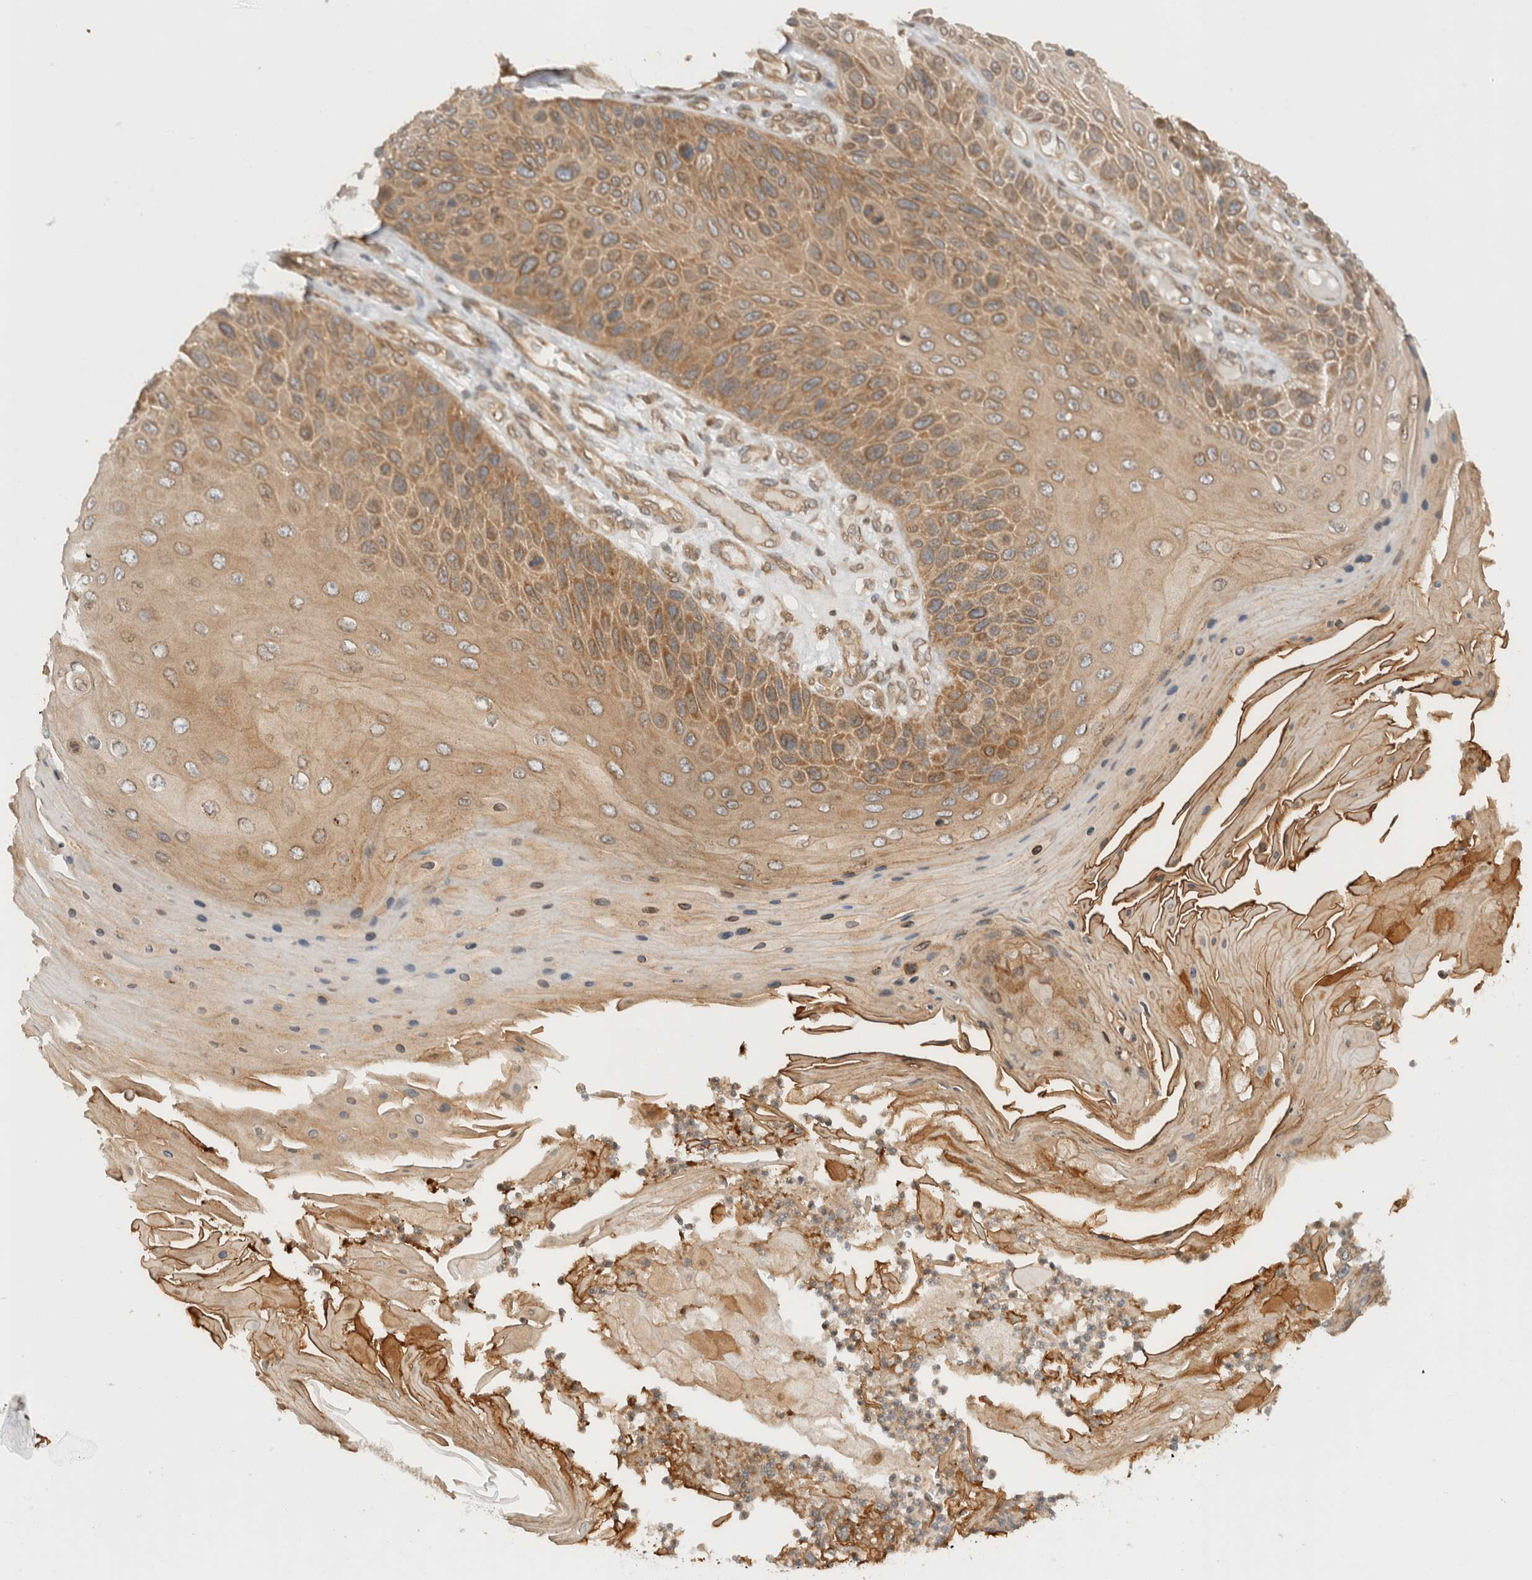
{"staining": {"intensity": "moderate", "quantity": ">75%", "location": "cytoplasmic/membranous"}, "tissue": "skin cancer", "cell_type": "Tumor cells", "image_type": "cancer", "snomed": [{"axis": "morphology", "description": "Squamous cell carcinoma, NOS"}, {"axis": "topography", "description": "Skin"}], "caption": "Skin squamous cell carcinoma was stained to show a protein in brown. There is medium levels of moderate cytoplasmic/membranous expression in about >75% of tumor cells.", "gene": "ARFGEF2", "patient": {"sex": "female", "age": 88}}